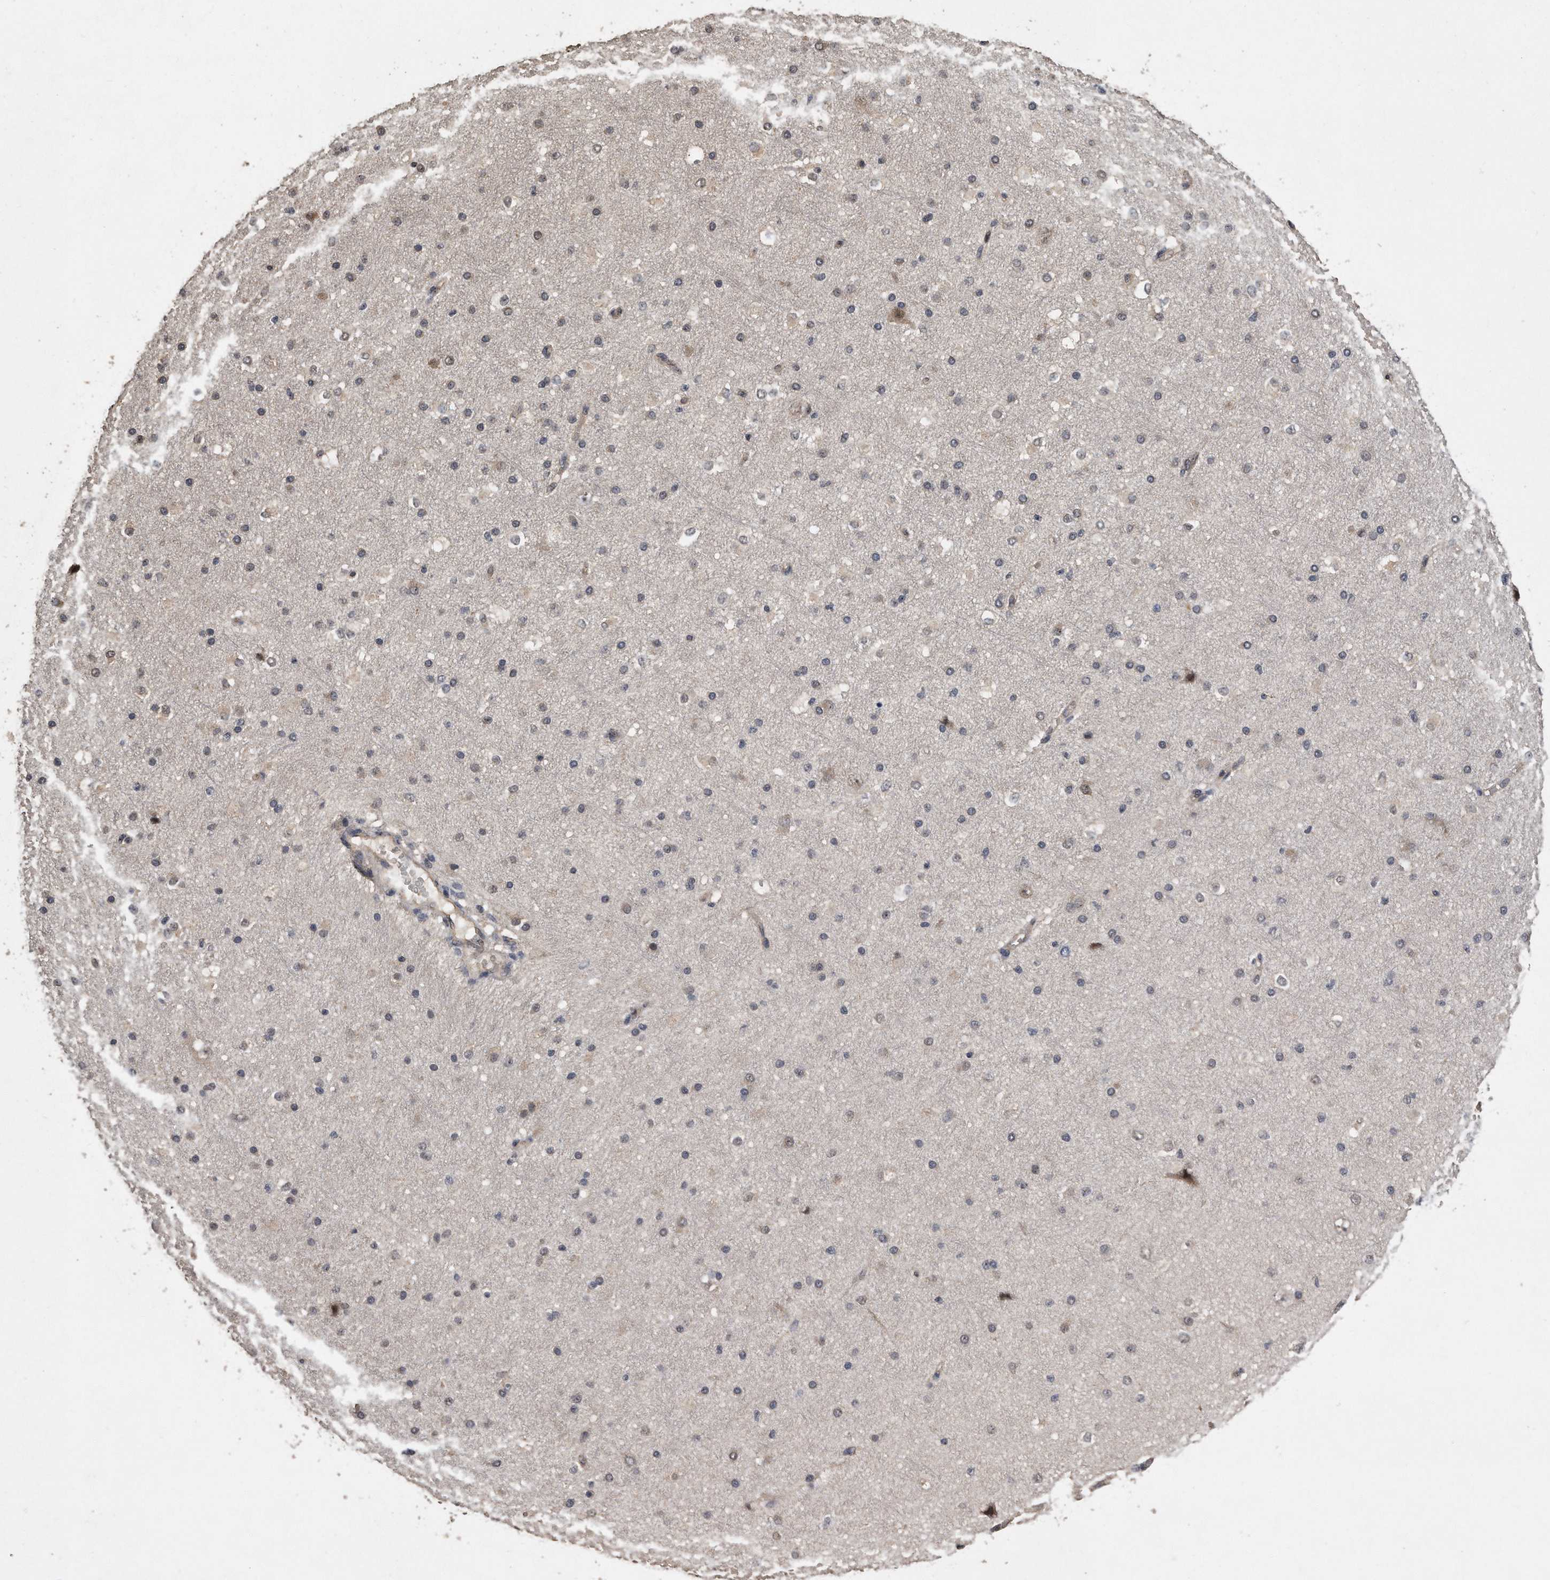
{"staining": {"intensity": "moderate", "quantity": "25%-75%", "location": "cytoplasmic/membranous"}, "tissue": "cerebral cortex", "cell_type": "Endothelial cells", "image_type": "normal", "snomed": [{"axis": "morphology", "description": "Normal tissue, NOS"}, {"axis": "morphology", "description": "Developmental malformation"}, {"axis": "topography", "description": "Cerebral cortex"}], "caption": "A brown stain labels moderate cytoplasmic/membranous expression of a protein in endothelial cells of unremarkable cerebral cortex. The protein of interest is shown in brown color, while the nuclei are stained blue.", "gene": "PELO", "patient": {"sex": "female", "age": 30}}